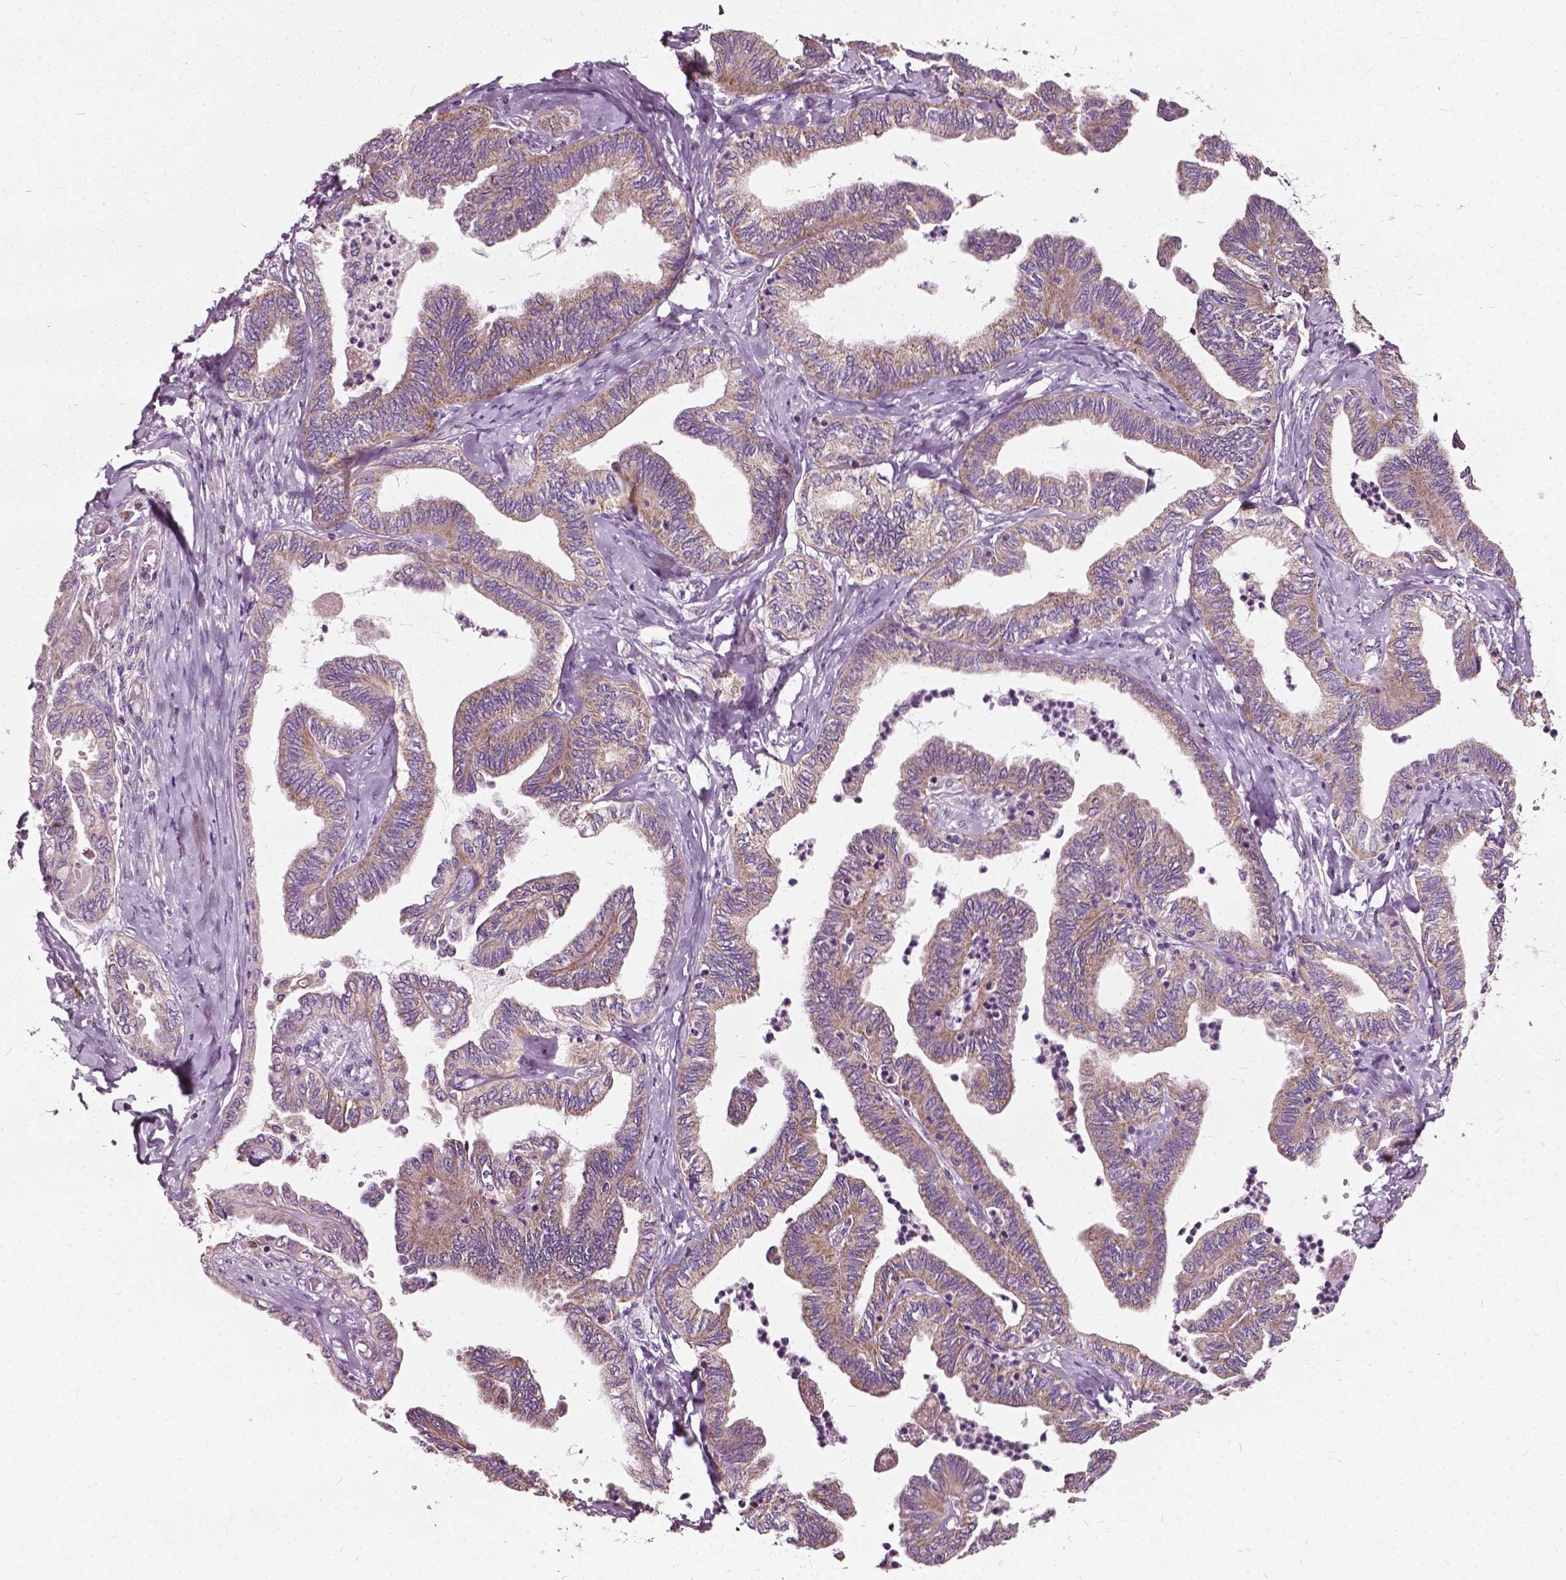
{"staining": {"intensity": "weak", "quantity": ">75%", "location": "cytoplasmic/membranous"}, "tissue": "ovarian cancer", "cell_type": "Tumor cells", "image_type": "cancer", "snomed": [{"axis": "morphology", "description": "Carcinoma, endometroid"}, {"axis": "topography", "description": "Ovary"}], "caption": "Ovarian endometroid carcinoma stained for a protein (brown) displays weak cytoplasmic/membranous positive expression in approximately >75% of tumor cells.", "gene": "ODF3L2", "patient": {"sex": "female", "age": 70}}